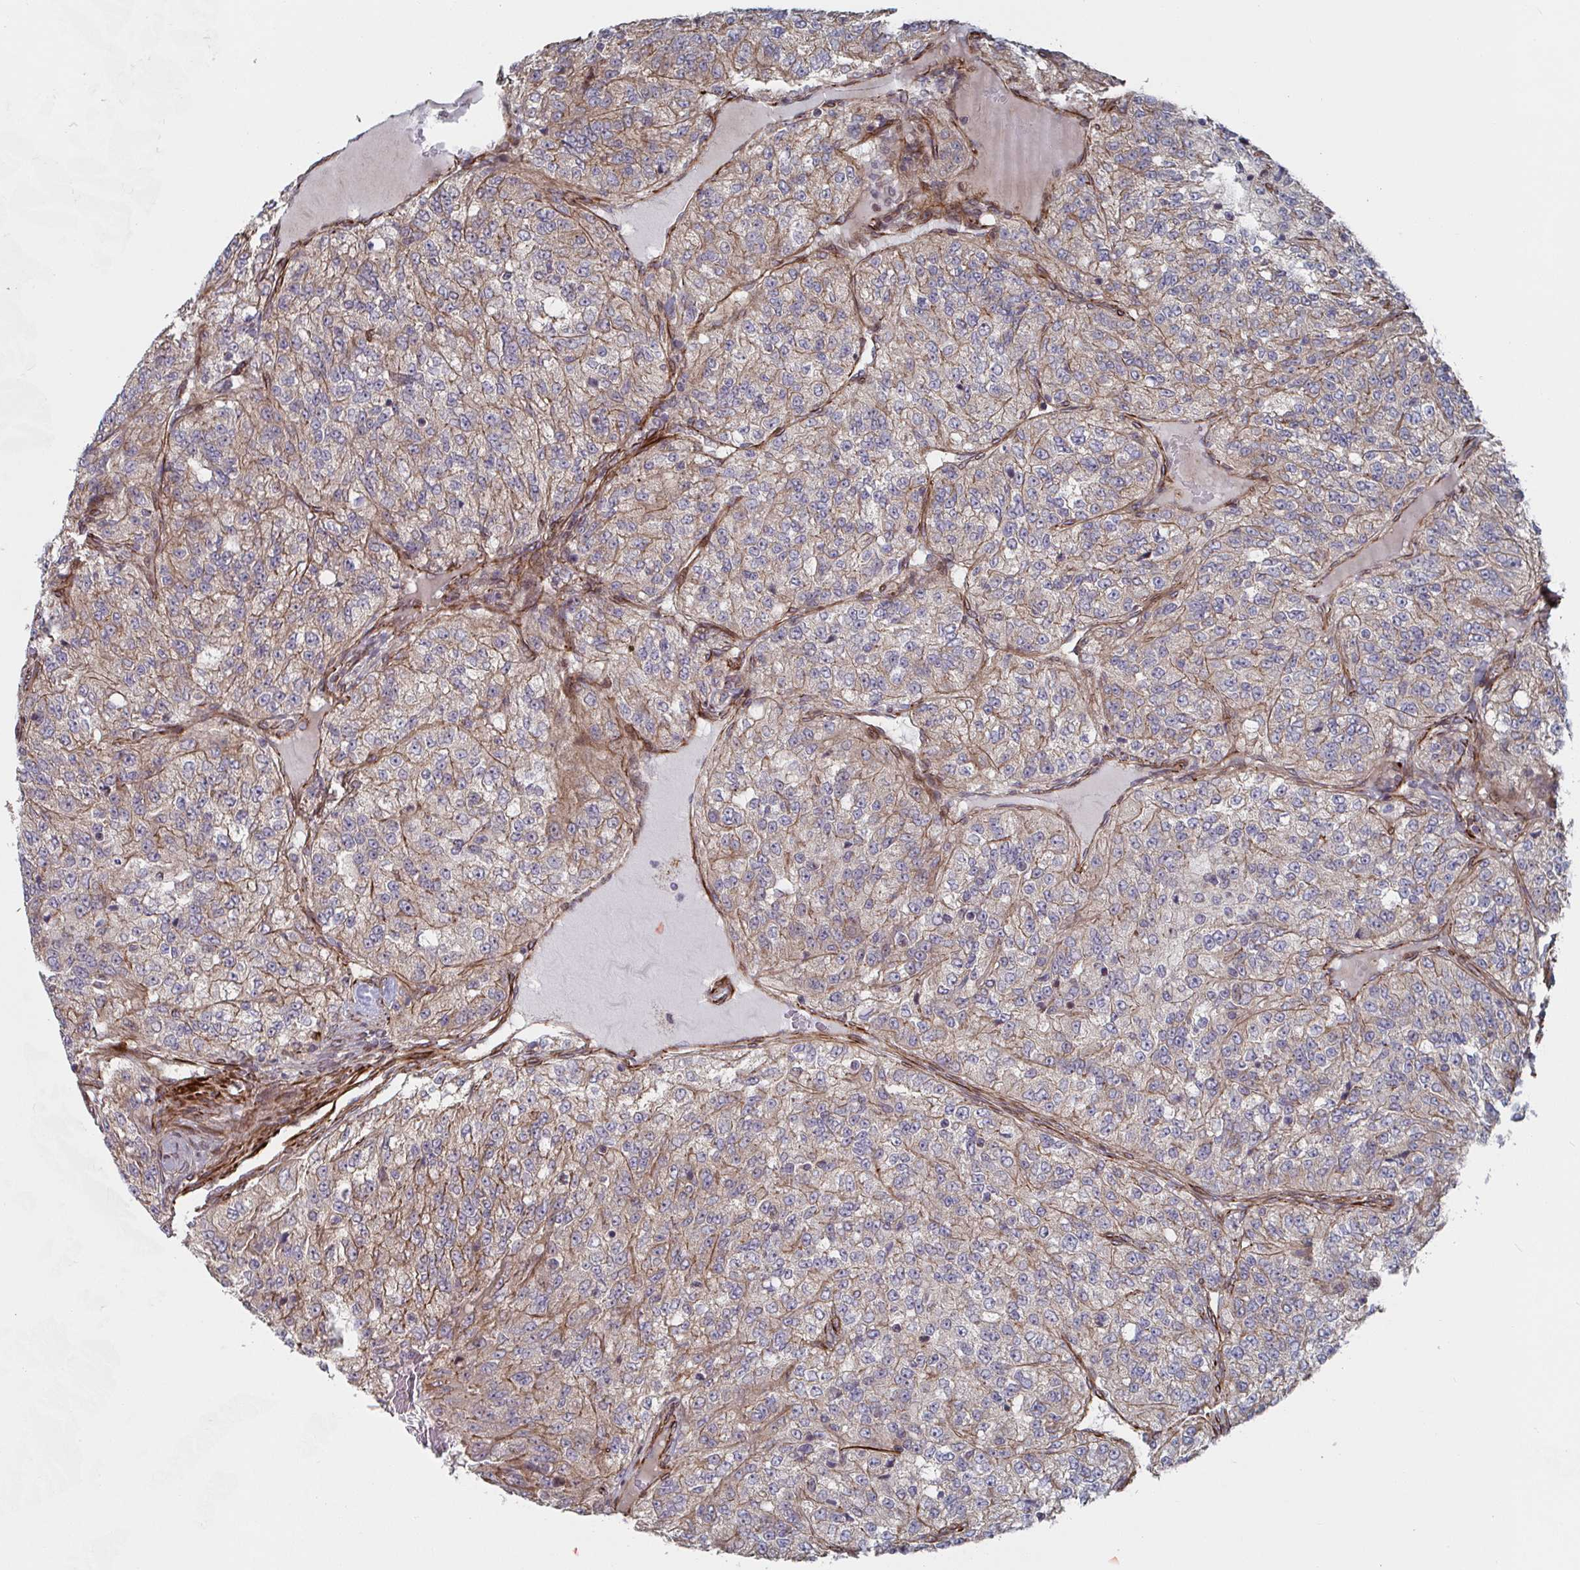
{"staining": {"intensity": "weak", "quantity": ">75%", "location": "cytoplasmic/membranous"}, "tissue": "renal cancer", "cell_type": "Tumor cells", "image_type": "cancer", "snomed": [{"axis": "morphology", "description": "Adenocarcinoma, NOS"}, {"axis": "topography", "description": "Kidney"}], "caption": "High-power microscopy captured an immunohistochemistry (IHC) image of adenocarcinoma (renal), revealing weak cytoplasmic/membranous positivity in about >75% of tumor cells. (DAB (3,3'-diaminobenzidine) = brown stain, brightfield microscopy at high magnification).", "gene": "DVL3", "patient": {"sex": "female", "age": 63}}